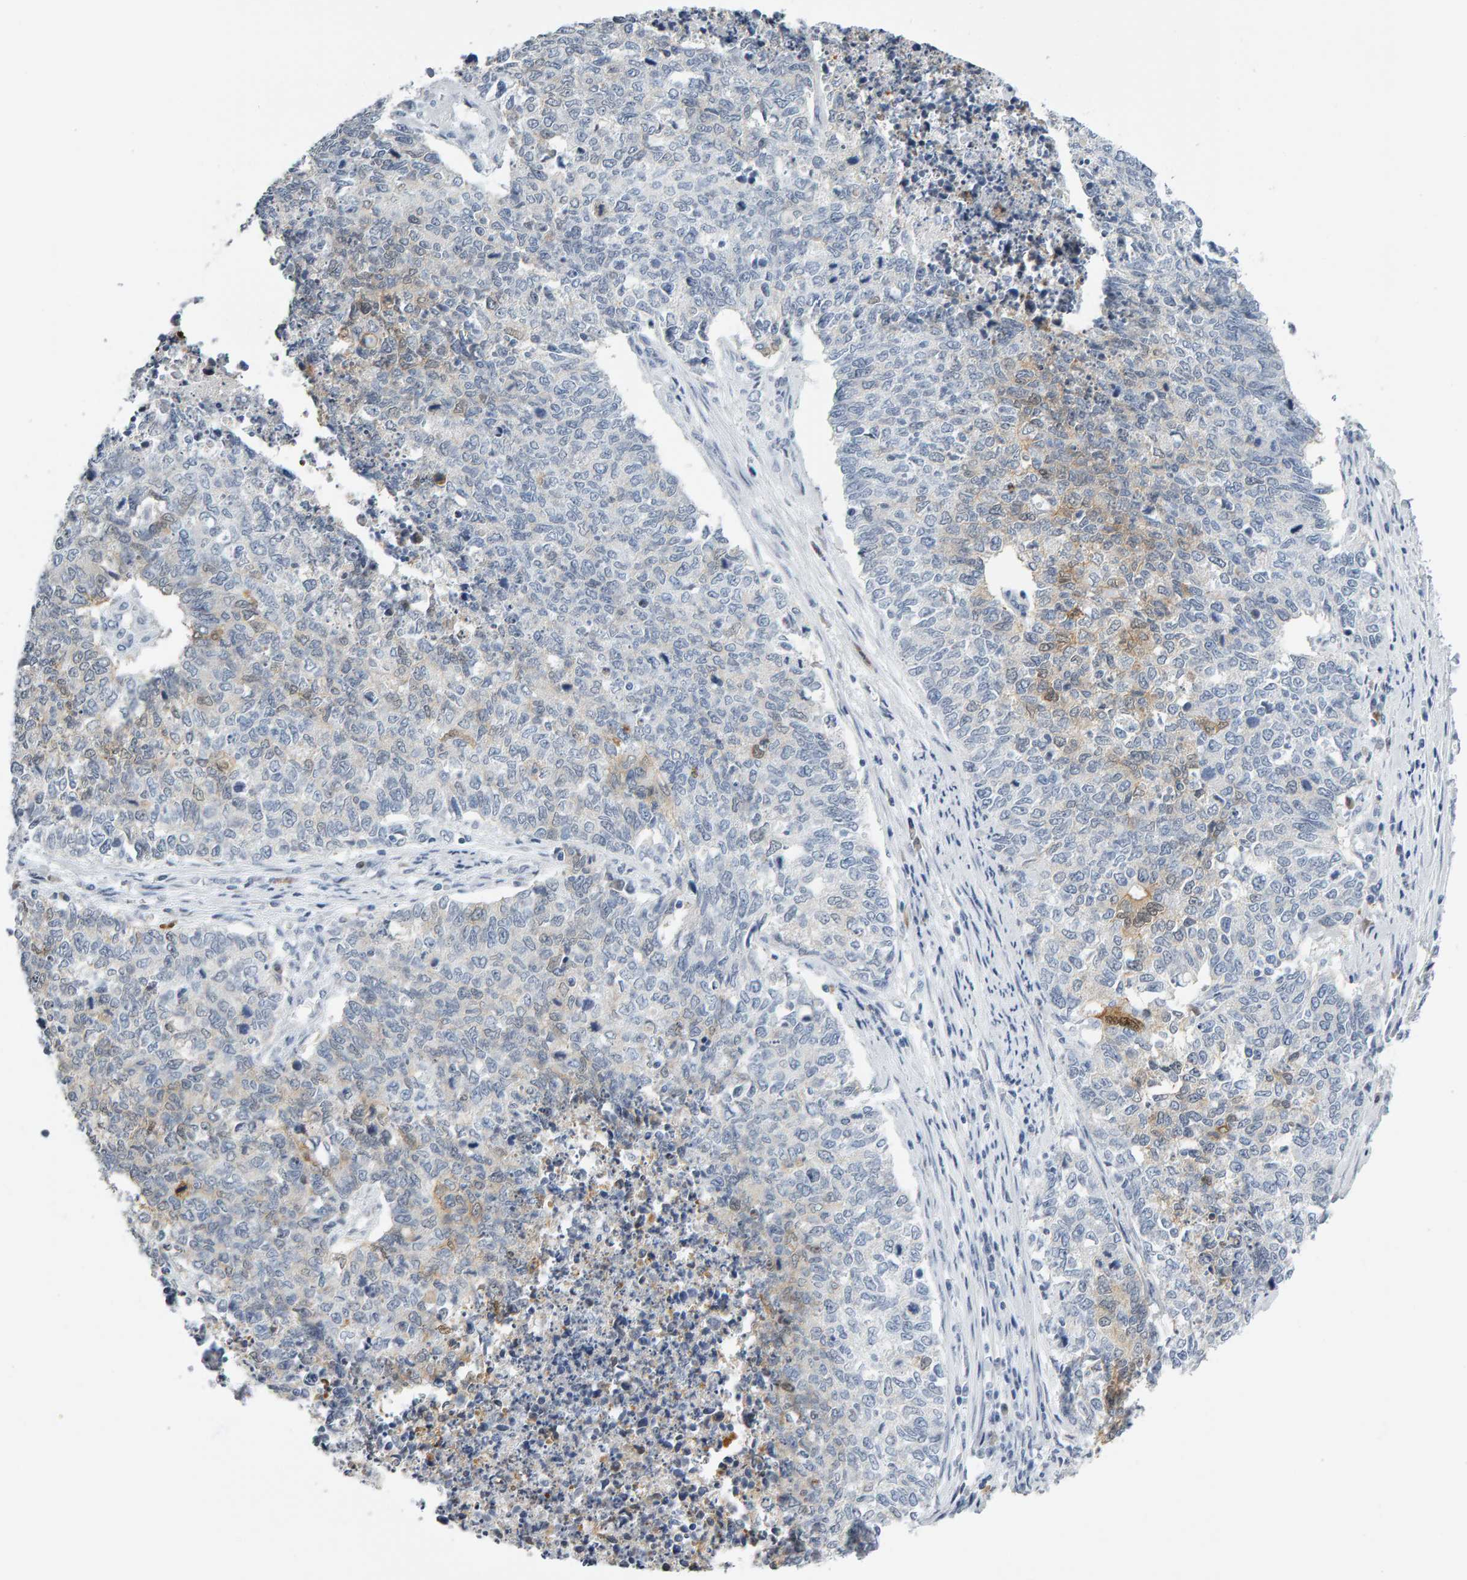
{"staining": {"intensity": "weak", "quantity": "<25%", "location": "cytoplasmic/membranous"}, "tissue": "cervical cancer", "cell_type": "Tumor cells", "image_type": "cancer", "snomed": [{"axis": "morphology", "description": "Squamous cell carcinoma, NOS"}, {"axis": "topography", "description": "Cervix"}], "caption": "Immunohistochemistry (IHC) of cervical cancer exhibits no positivity in tumor cells. (DAB (3,3'-diaminobenzidine) immunohistochemistry (IHC), high magnification).", "gene": "CTH", "patient": {"sex": "female", "age": 63}}